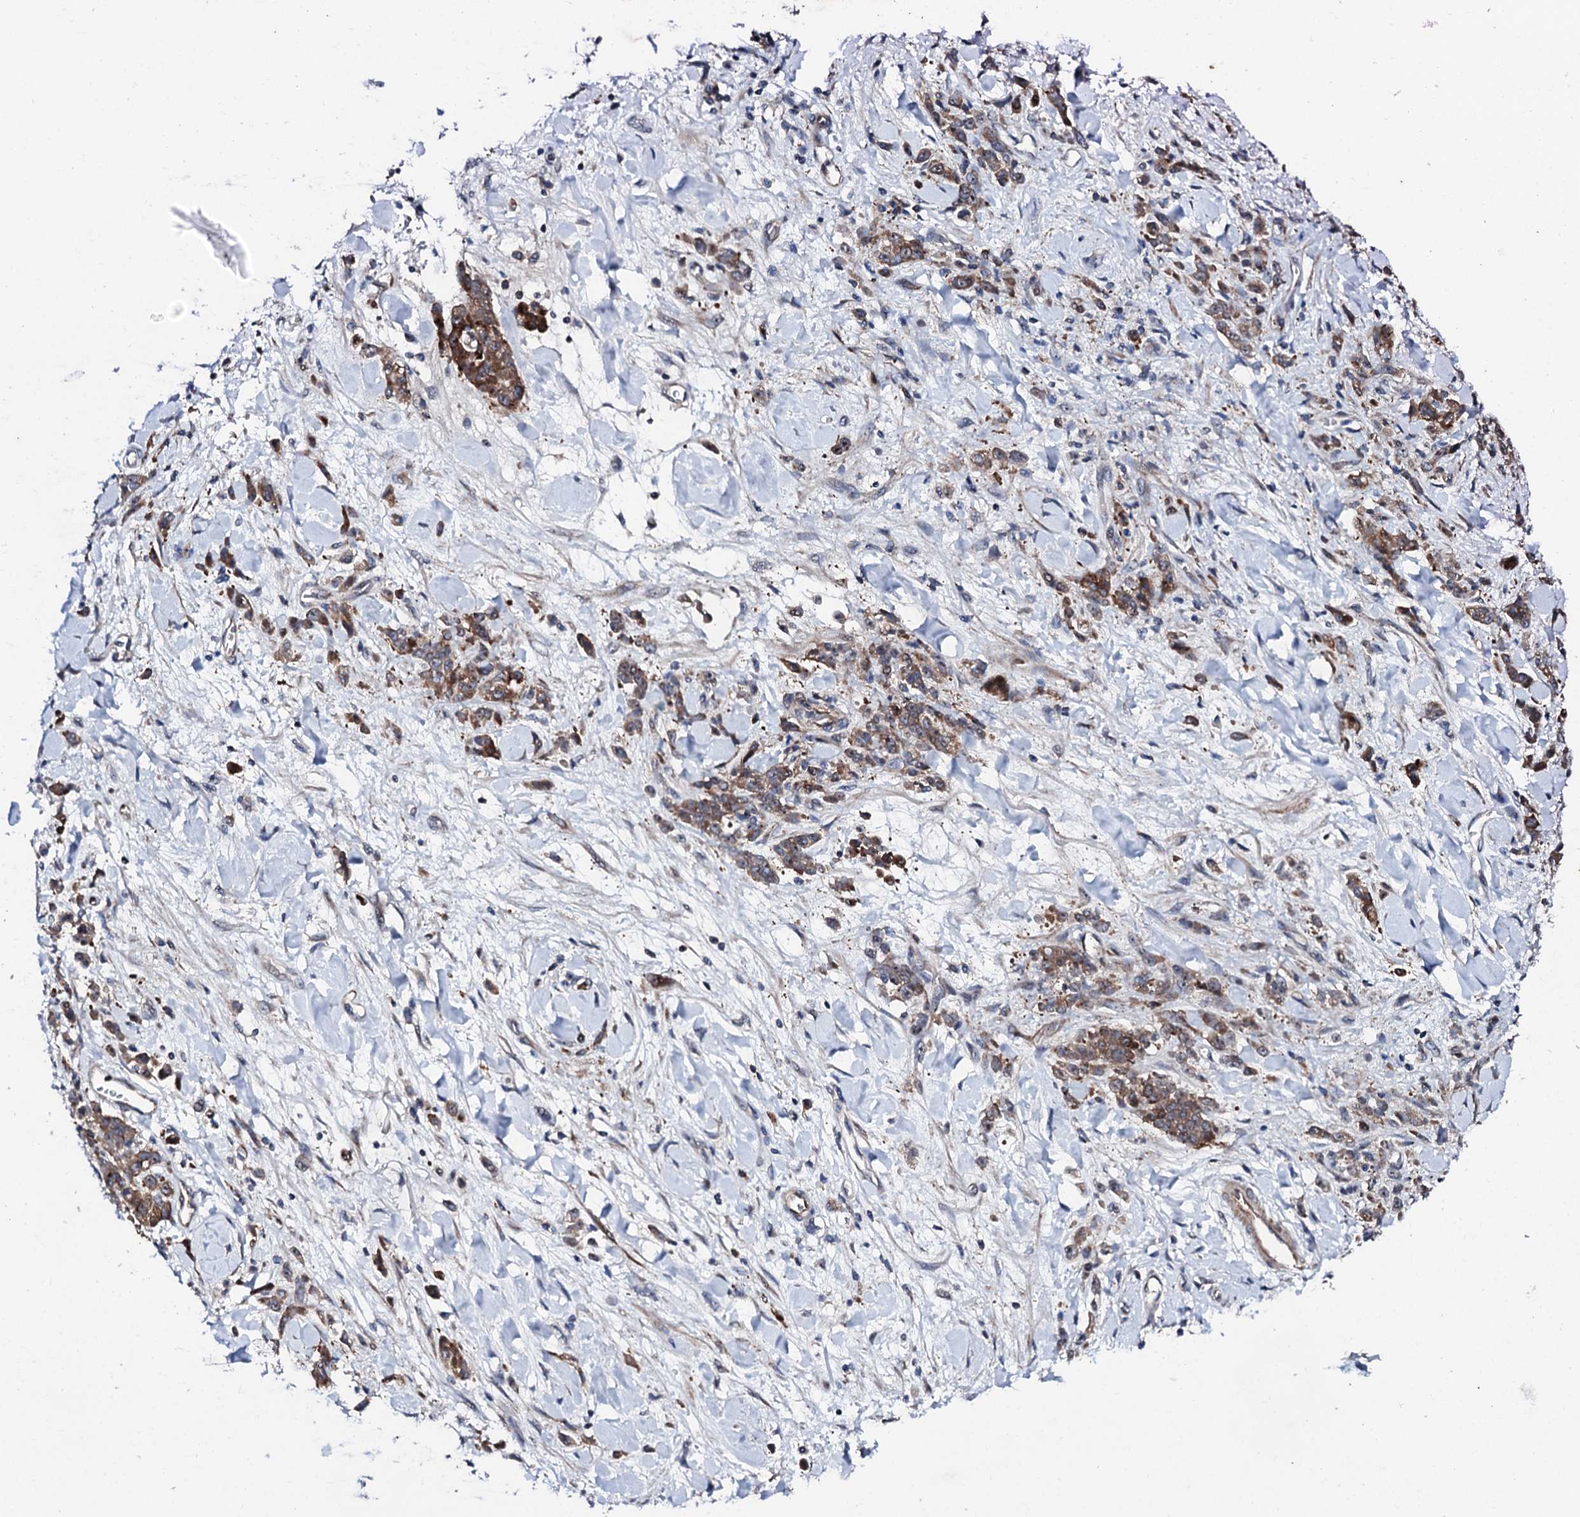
{"staining": {"intensity": "moderate", "quantity": ">75%", "location": "cytoplasmic/membranous"}, "tissue": "stomach cancer", "cell_type": "Tumor cells", "image_type": "cancer", "snomed": [{"axis": "morphology", "description": "Normal tissue, NOS"}, {"axis": "morphology", "description": "Adenocarcinoma, NOS"}, {"axis": "topography", "description": "Stomach"}], "caption": "Protein staining by IHC reveals moderate cytoplasmic/membranous staining in approximately >75% of tumor cells in stomach cancer (adenocarcinoma).", "gene": "GTPBP4", "patient": {"sex": "male", "age": 82}}